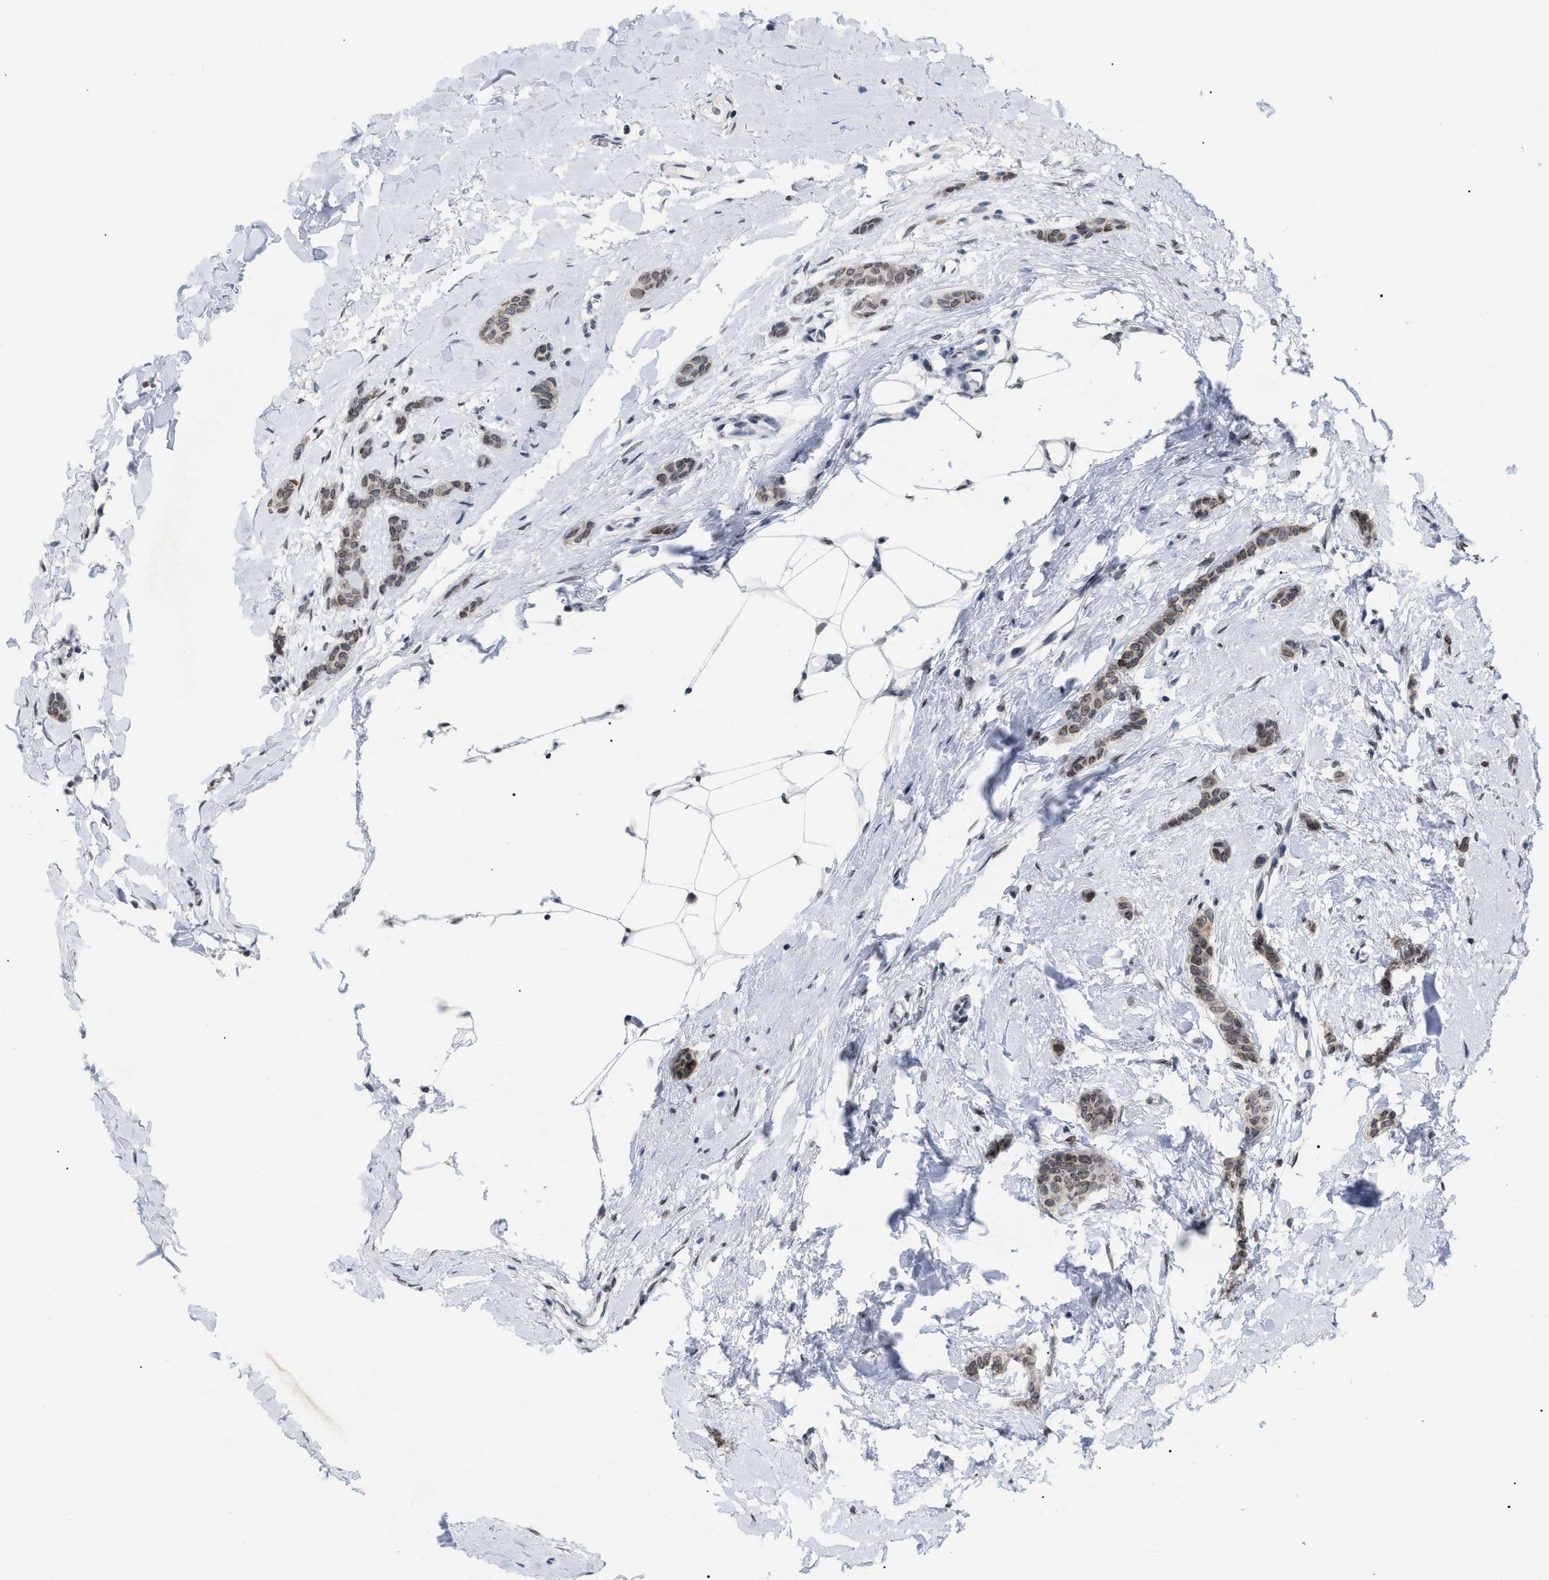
{"staining": {"intensity": "weak", "quantity": ">75%", "location": "cytoplasmic/membranous,nuclear"}, "tissue": "breast cancer", "cell_type": "Tumor cells", "image_type": "cancer", "snomed": [{"axis": "morphology", "description": "Lobular carcinoma"}, {"axis": "topography", "description": "Skin"}, {"axis": "topography", "description": "Breast"}], "caption": "Immunohistochemistry micrograph of neoplastic tissue: human breast lobular carcinoma stained using immunohistochemistry (IHC) exhibits low levels of weak protein expression localized specifically in the cytoplasmic/membranous and nuclear of tumor cells, appearing as a cytoplasmic/membranous and nuclear brown color.", "gene": "TPR", "patient": {"sex": "female", "age": 46}}